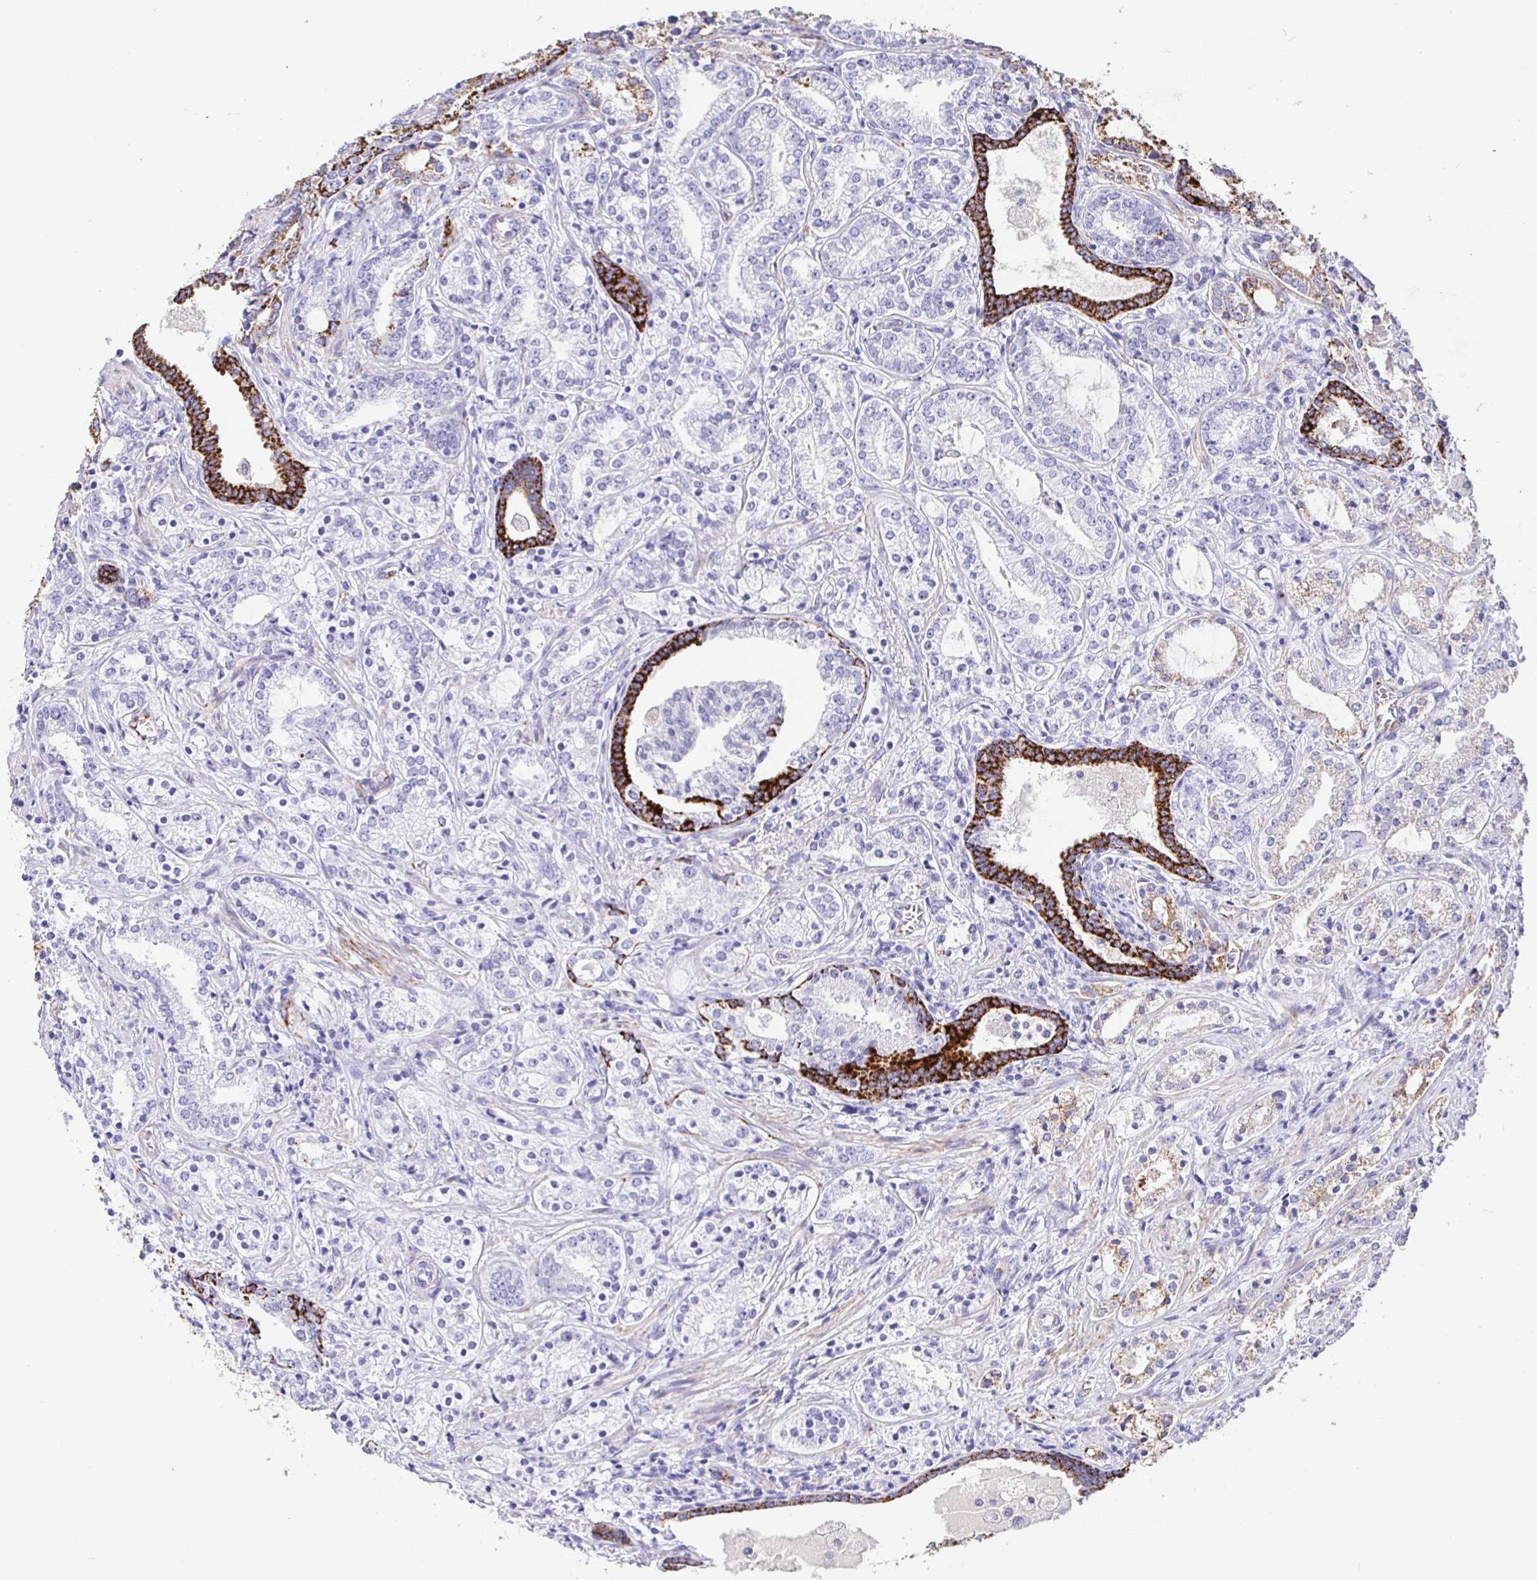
{"staining": {"intensity": "weak", "quantity": "25%-75%", "location": "cytoplasmic/membranous"}, "tissue": "prostate cancer", "cell_type": "Tumor cells", "image_type": "cancer", "snomed": [{"axis": "morphology", "description": "Adenocarcinoma, Medium grade"}, {"axis": "topography", "description": "Prostate"}], "caption": "IHC (DAB (3,3'-diaminobenzidine)) staining of prostate cancer displays weak cytoplasmic/membranous protein expression in approximately 25%-75% of tumor cells.", "gene": "MAOA", "patient": {"sex": "male", "age": 57}}